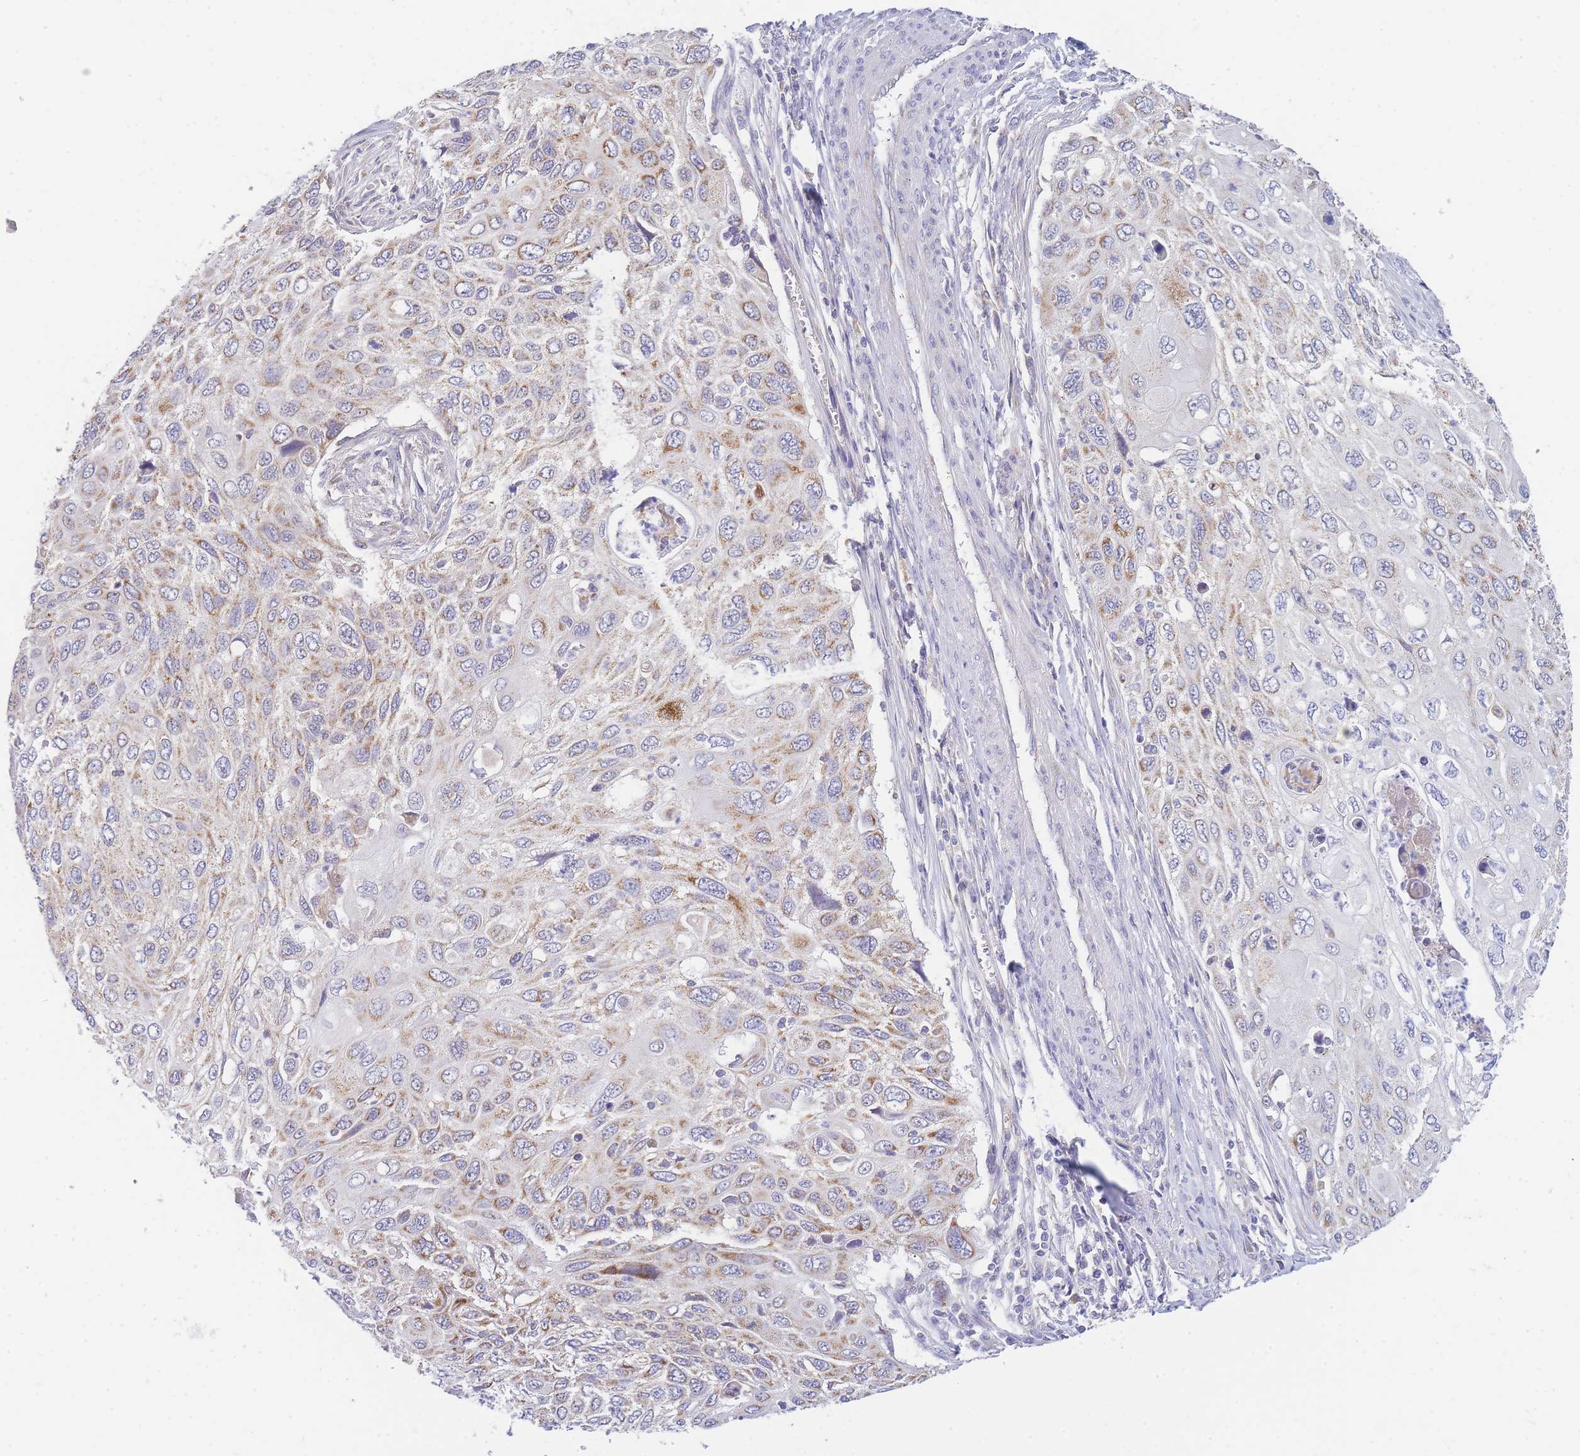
{"staining": {"intensity": "moderate", "quantity": "<25%", "location": "cytoplasmic/membranous"}, "tissue": "cervical cancer", "cell_type": "Tumor cells", "image_type": "cancer", "snomed": [{"axis": "morphology", "description": "Squamous cell carcinoma, NOS"}, {"axis": "topography", "description": "Cervix"}], "caption": "High-magnification brightfield microscopy of cervical squamous cell carcinoma stained with DAB (3,3'-diaminobenzidine) (brown) and counterstained with hematoxylin (blue). tumor cells exhibit moderate cytoplasmic/membranous staining is appreciated in about<25% of cells.", "gene": "MRPS11", "patient": {"sex": "female", "age": 70}}